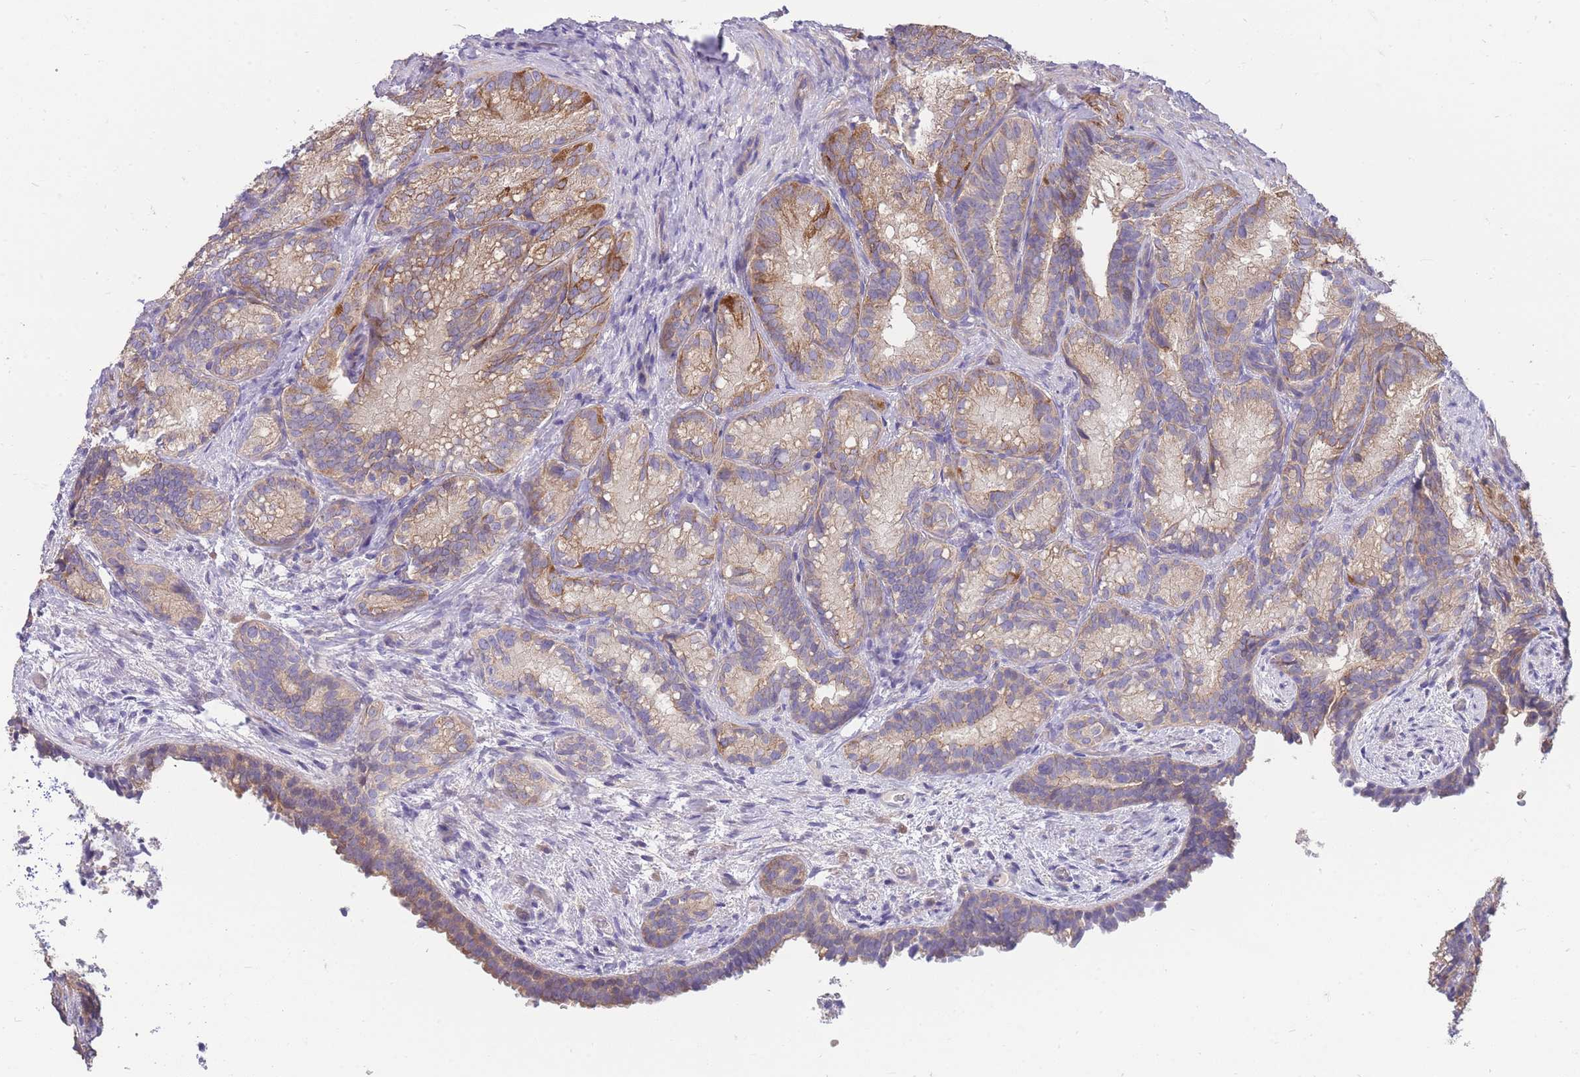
{"staining": {"intensity": "moderate", "quantity": "25%-75%", "location": "cytoplasmic/membranous"}, "tissue": "seminal vesicle", "cell_type": "Glandular cells", "image_type": "normal", "snomed": [{"axis": "morphology", "description": "Normal tissue, NOS"}, {"axis": "topography", "description": "Seminal veicle"}], "caption": "The histopathology image reveals staining of unremarkable seminal vesicle, revealing moderate cytoplasmic/membranous protein positivity (brown color) within glandular cells.", "gene": "OR5T1", "patient": {"sex": "male", "age": 58}}